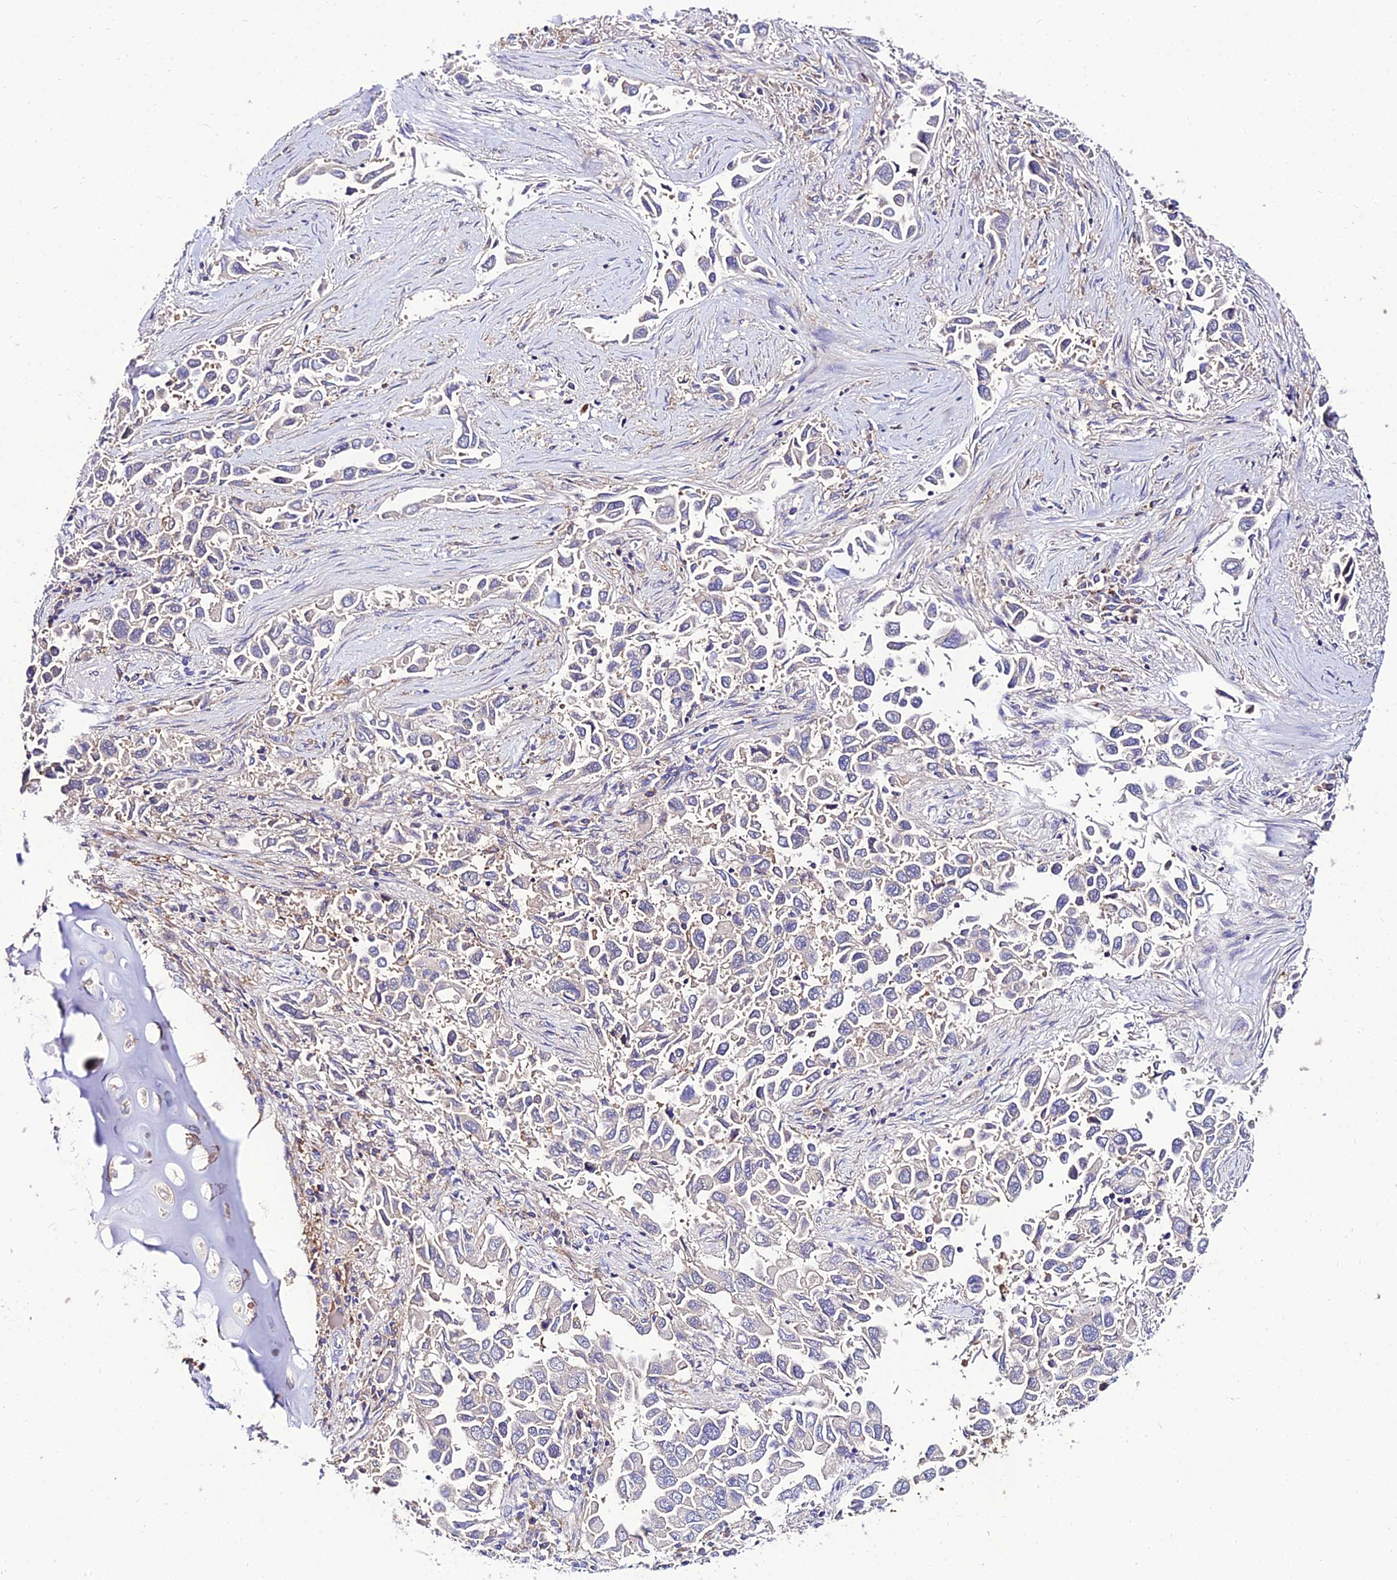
{"staining": {"intensity": "negative", "quantity": "none", "location": "none"}, "tissue": "lung cancer", "cell_type": "Tumor cells", "image_type": "cancer", "snomed": [{"axis": "morphology", "description": "Adenocarcinoma, NOS"}, {"axis": "topography", "description": "Lung"}], "caption": "Photomicrograph shows no protein staining in tumor cells of lung cancer (adenocarcinoma) tissue. (DAB immunohistochemistry (IHC), high magnification).", "gene": "C2orf69", "patient": {"sex": "female", "age": 76}}